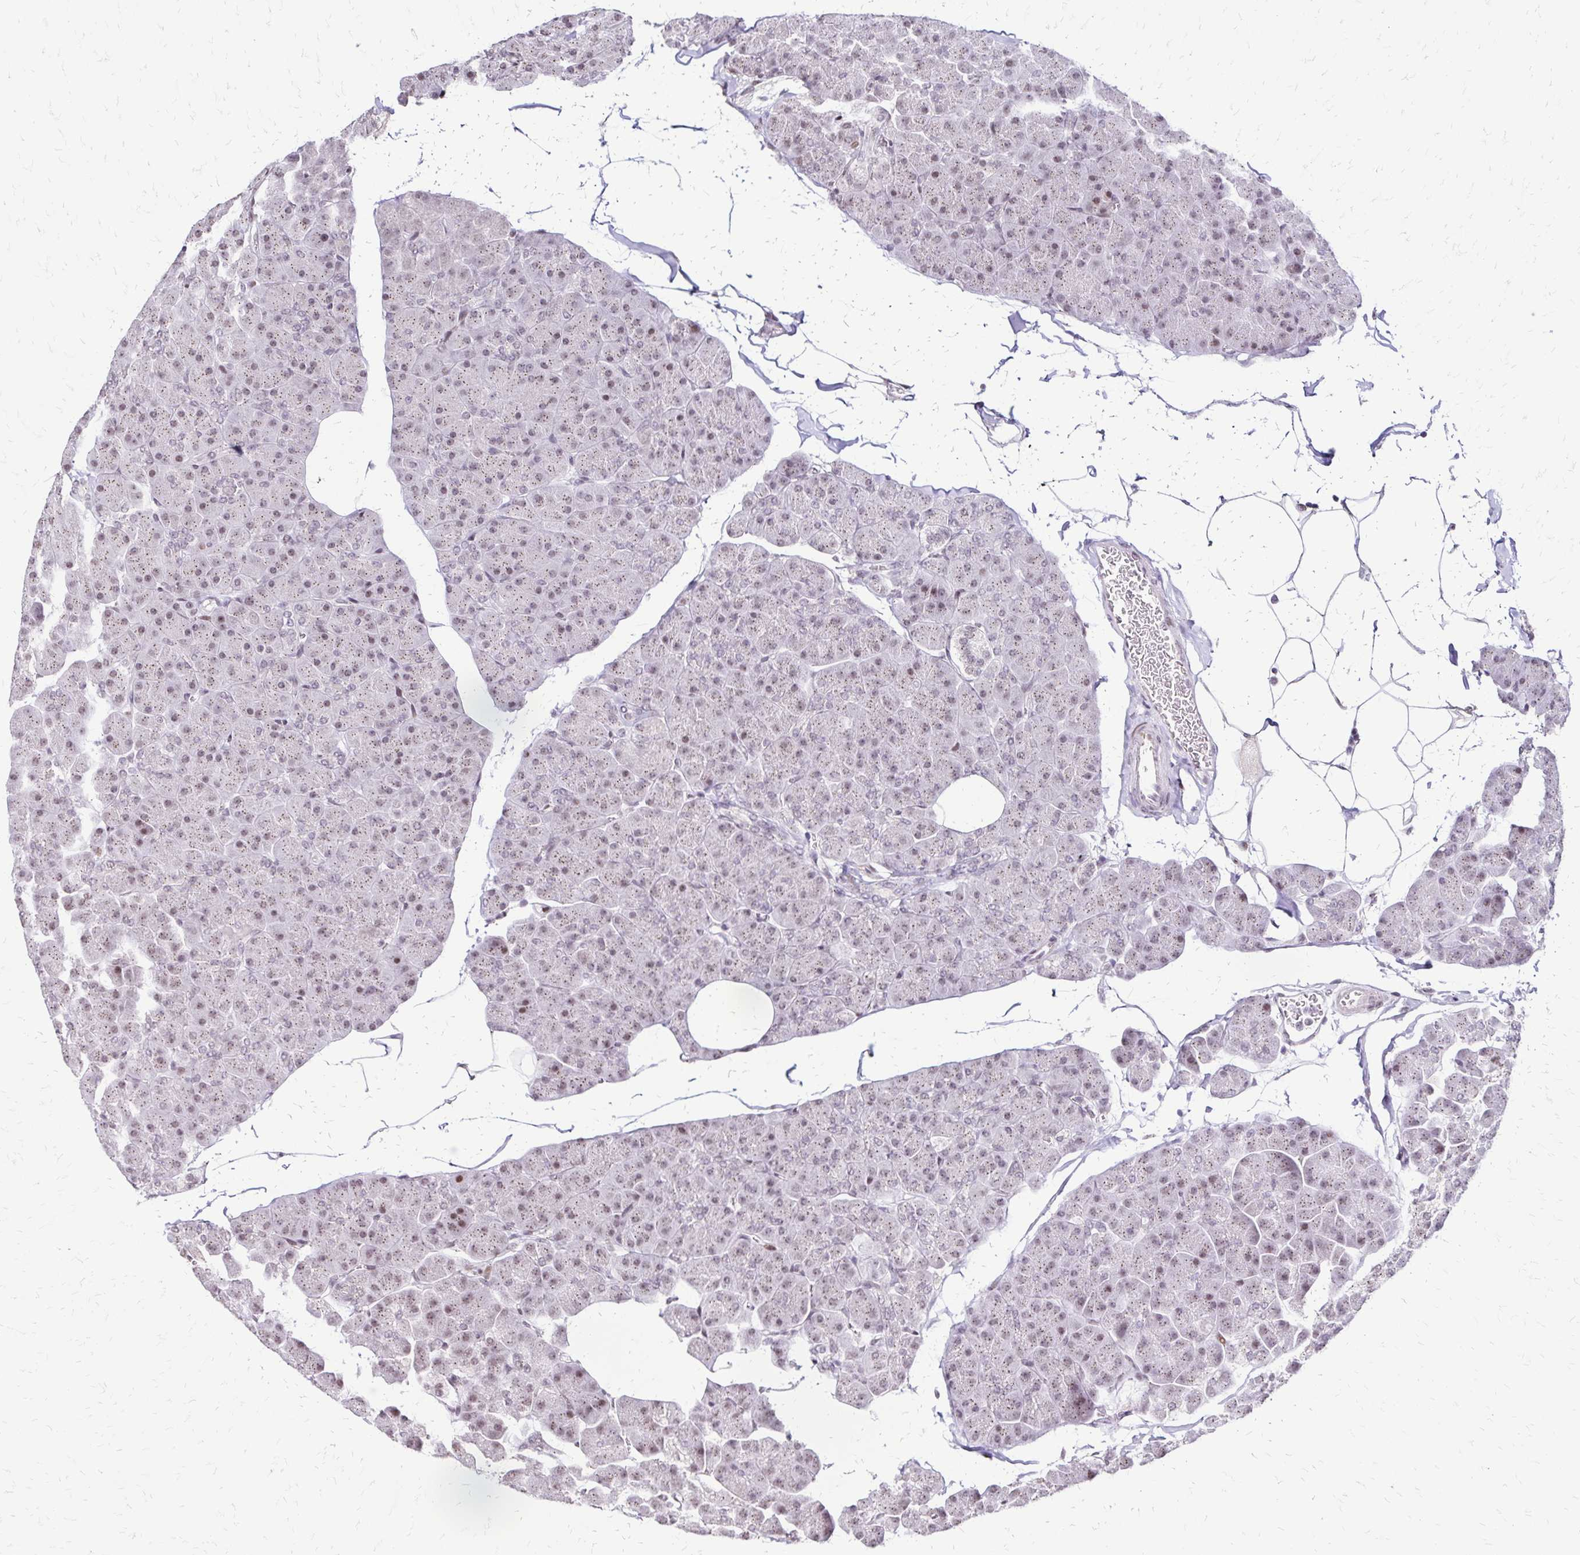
{"staining": {"intensity": "moderate", "quantity": "25%-75%", "location": "cytoplasmic/membranous,nuclear"}, "tissue": "pancreas", "cell_type": "Exocrine glandular cells", "image_type": "normal", "snomed": [{"axis": "morphology", "description": "Normal tissue, NOS"}, {"axis": "topography", "description": "Pancreas"}], "caption": "Protein staining demonstrates moderate cytoplasmic/membranous,nuclear positivity in about 25%-75% of exocrine glandular cells in benign pancreas. (DAB (3,3'-diaminobenzidine) IHC with brightfield microscopy, high magnification).", "gene": "TOB1", "patient": {"sex": "male", "age": 35}}